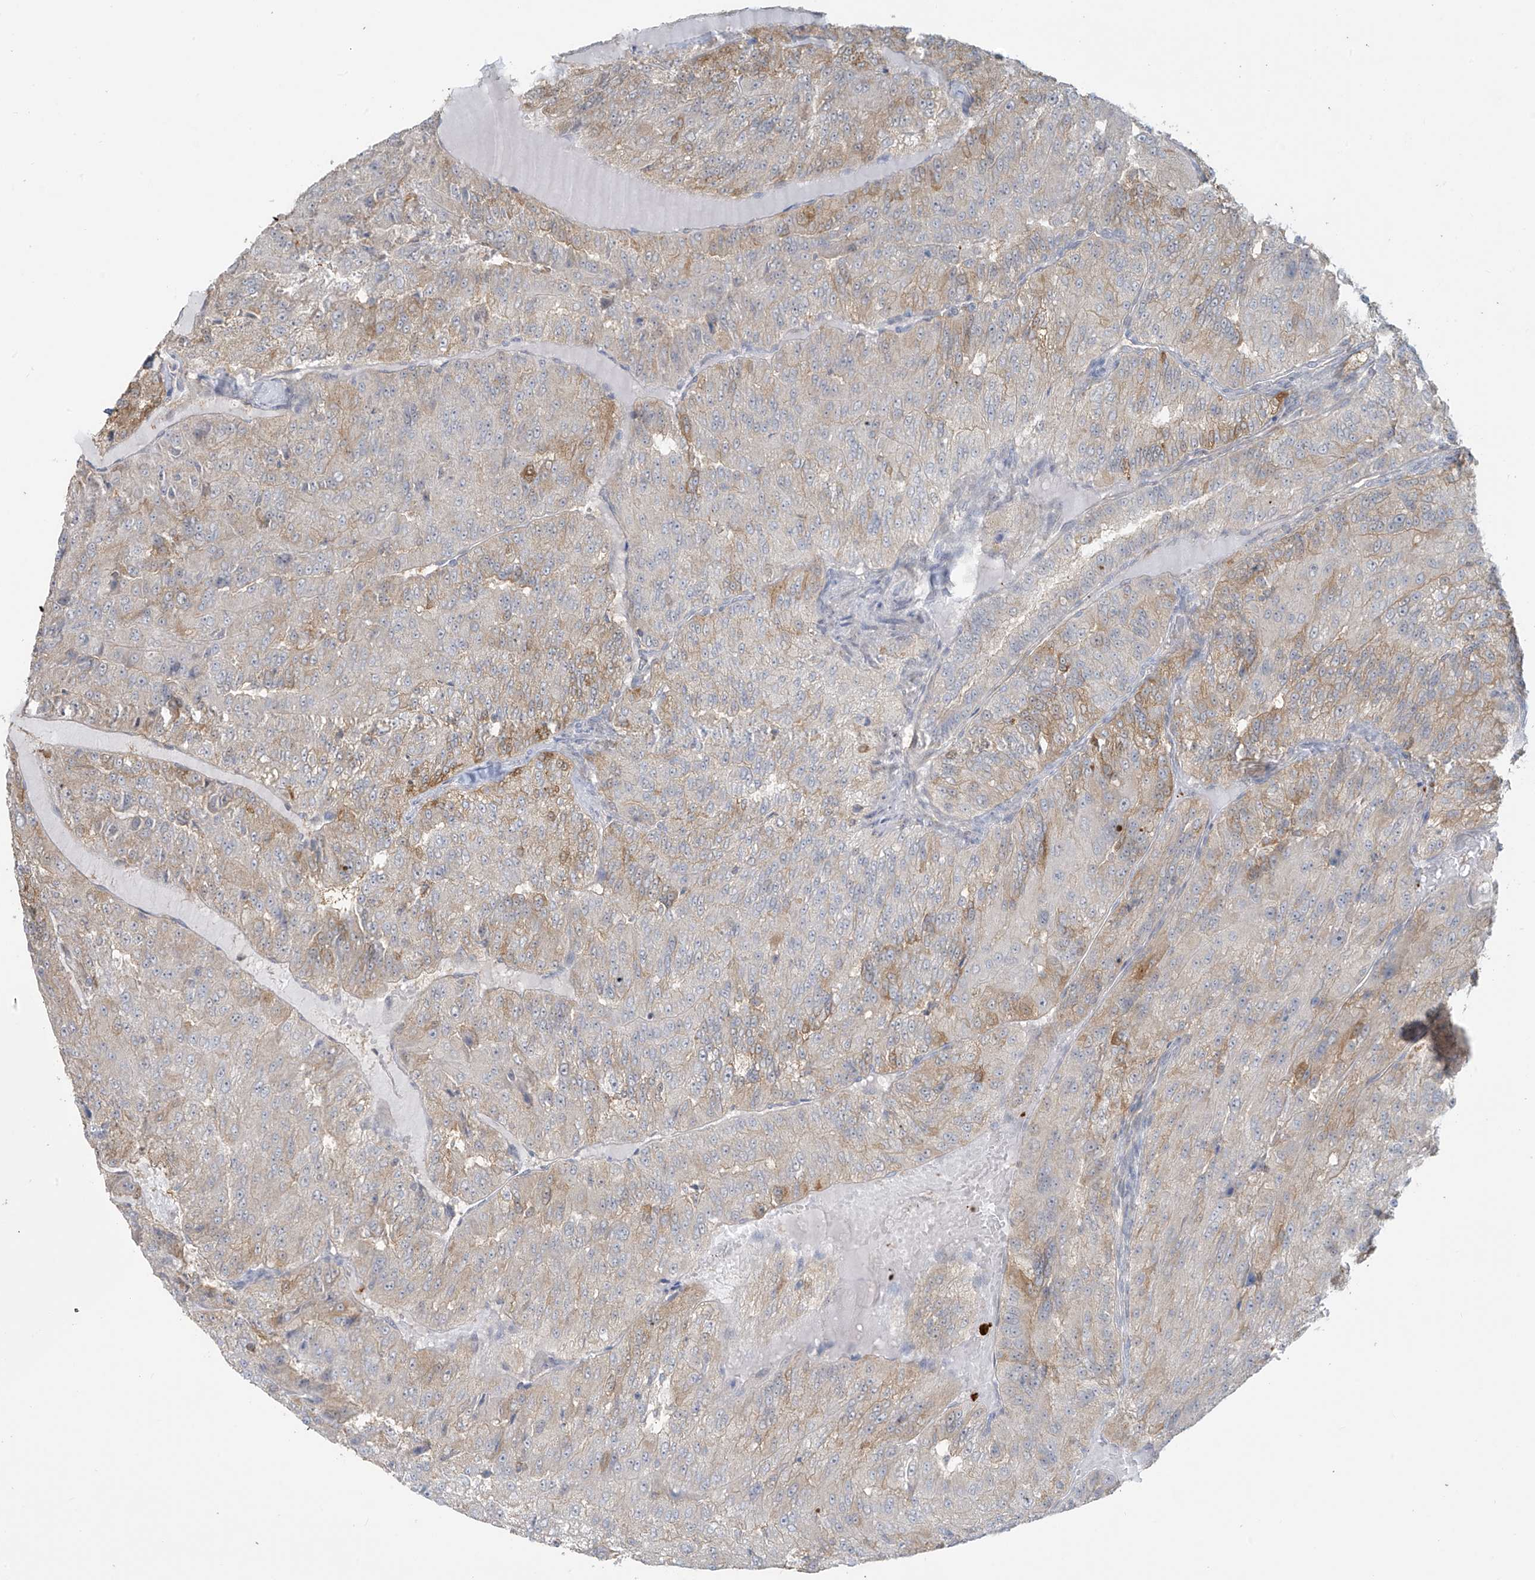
{"staining": {"intensity": "moderate", "quantity": "<25%", "location": "cytoplasmic/membranous"}, "tissue": "renal cancer", "cell_type": "Tumor cells", "image_type": "cancer", "snomed": [{"axis": "morphology", "description": "Adenocarcinoma, NOS"}, {"axis": "topography", "description": "Kidney"}], "caption": "Immunohistochemical staining of human adenocarcinoma (renal) demonstrates moderate cytoplasmic/membranous protein expression in approximately <25% of tumor cells.", "gene": "TAGAP", "patient": {"sex": "female", "age": 63}}